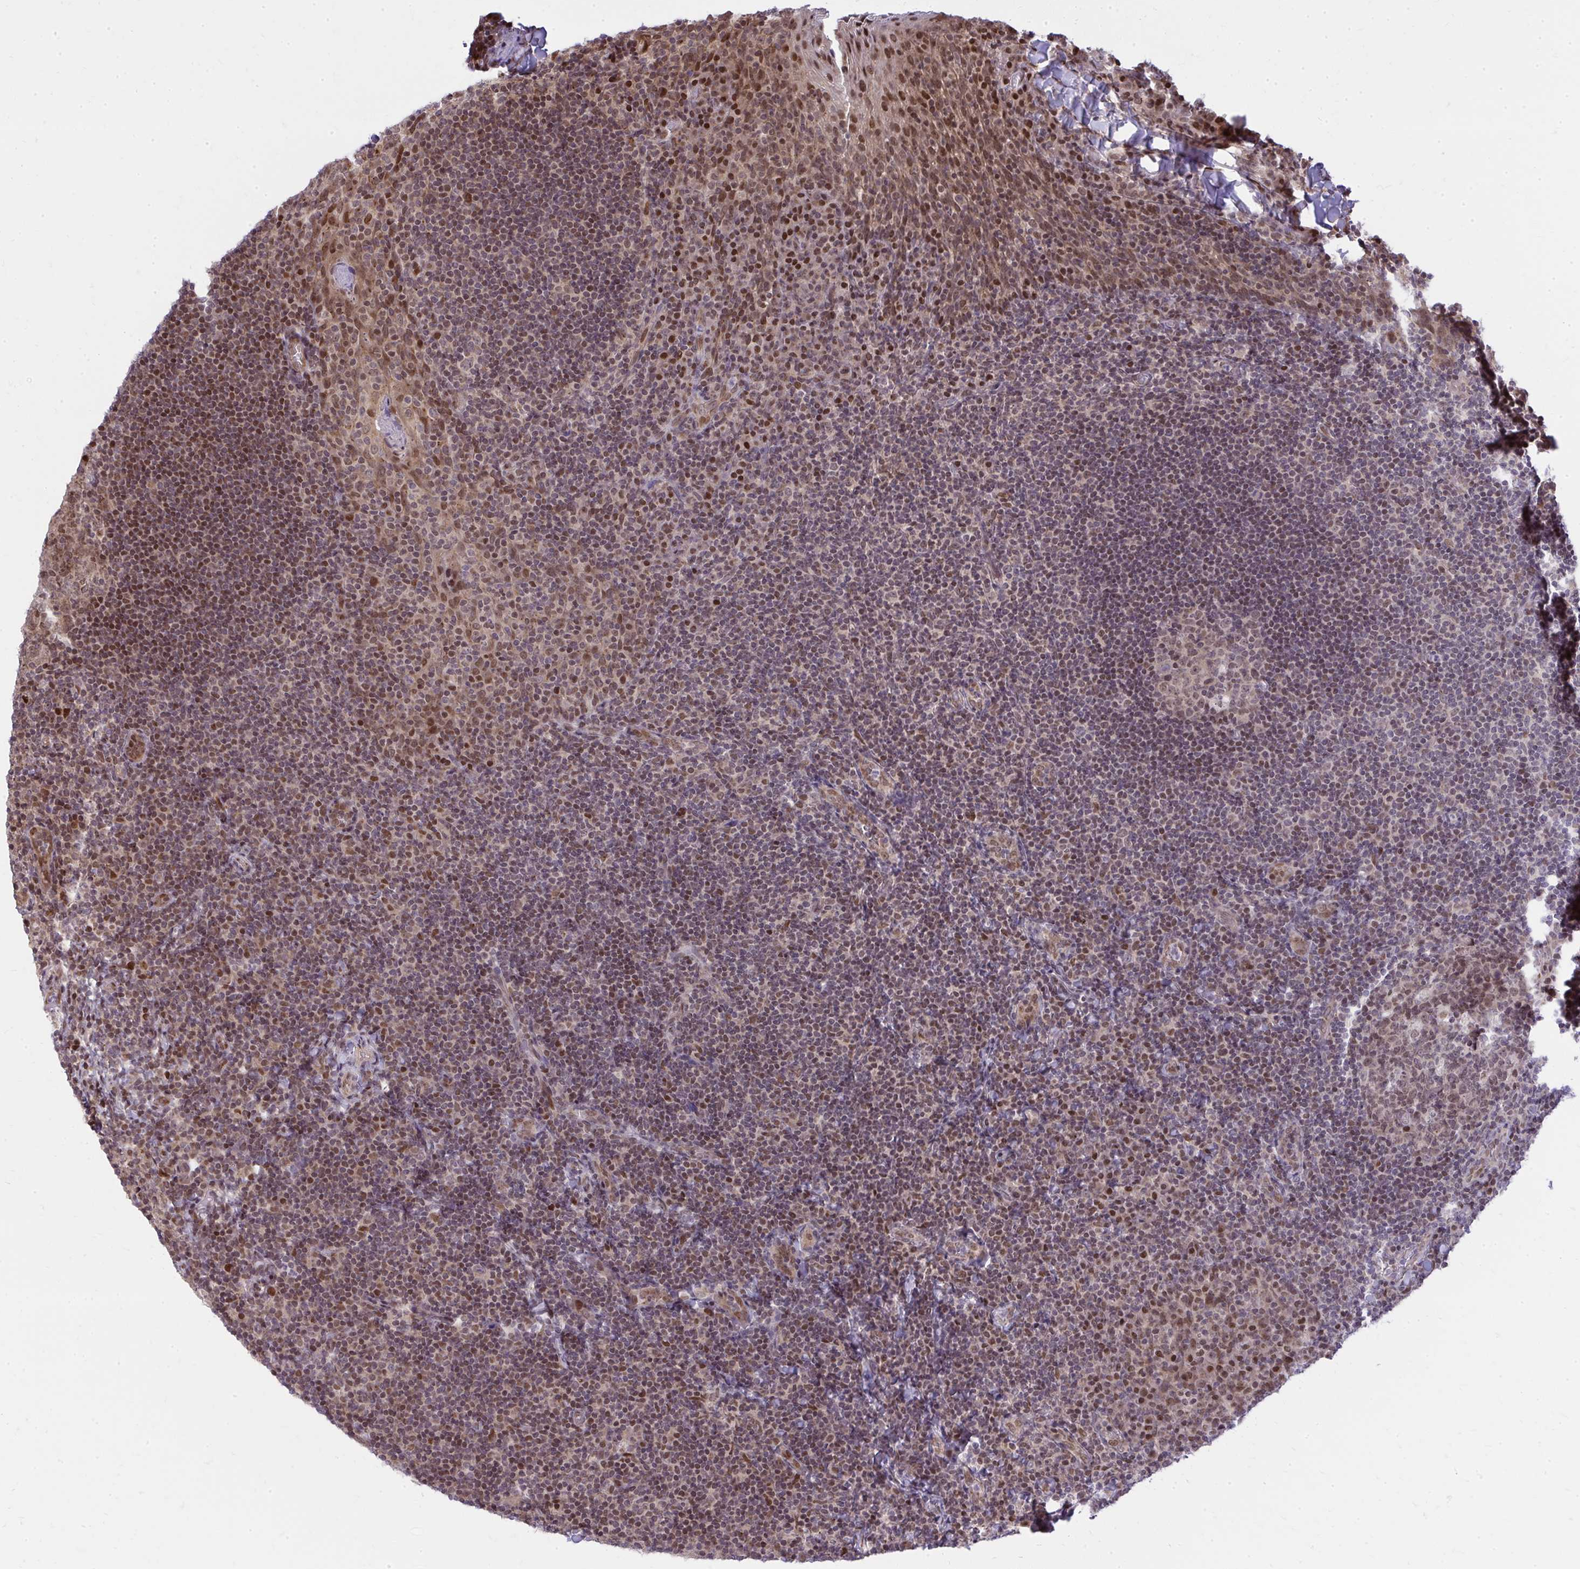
{"staining": {"intensity": "weak", "quantity": "25%-75%", "location": "nuclear"}, "tissue": "tonsil", "cell_type": "Germinal center cells", "image_type": "normal", "snomed": [{"axis": "morphology", "description": "Normal tissue, NOS"}, {"axis": "topography", "description": "Tonsil"}], "caption": "This histopathology image exhibits IHC staining of unremarkable tonsil, with low weak nuclear positivity in approximately 25%-75% of germinal center cells.", "gene": "PIGY", "patient": {"sex": "male", "age": 17}}